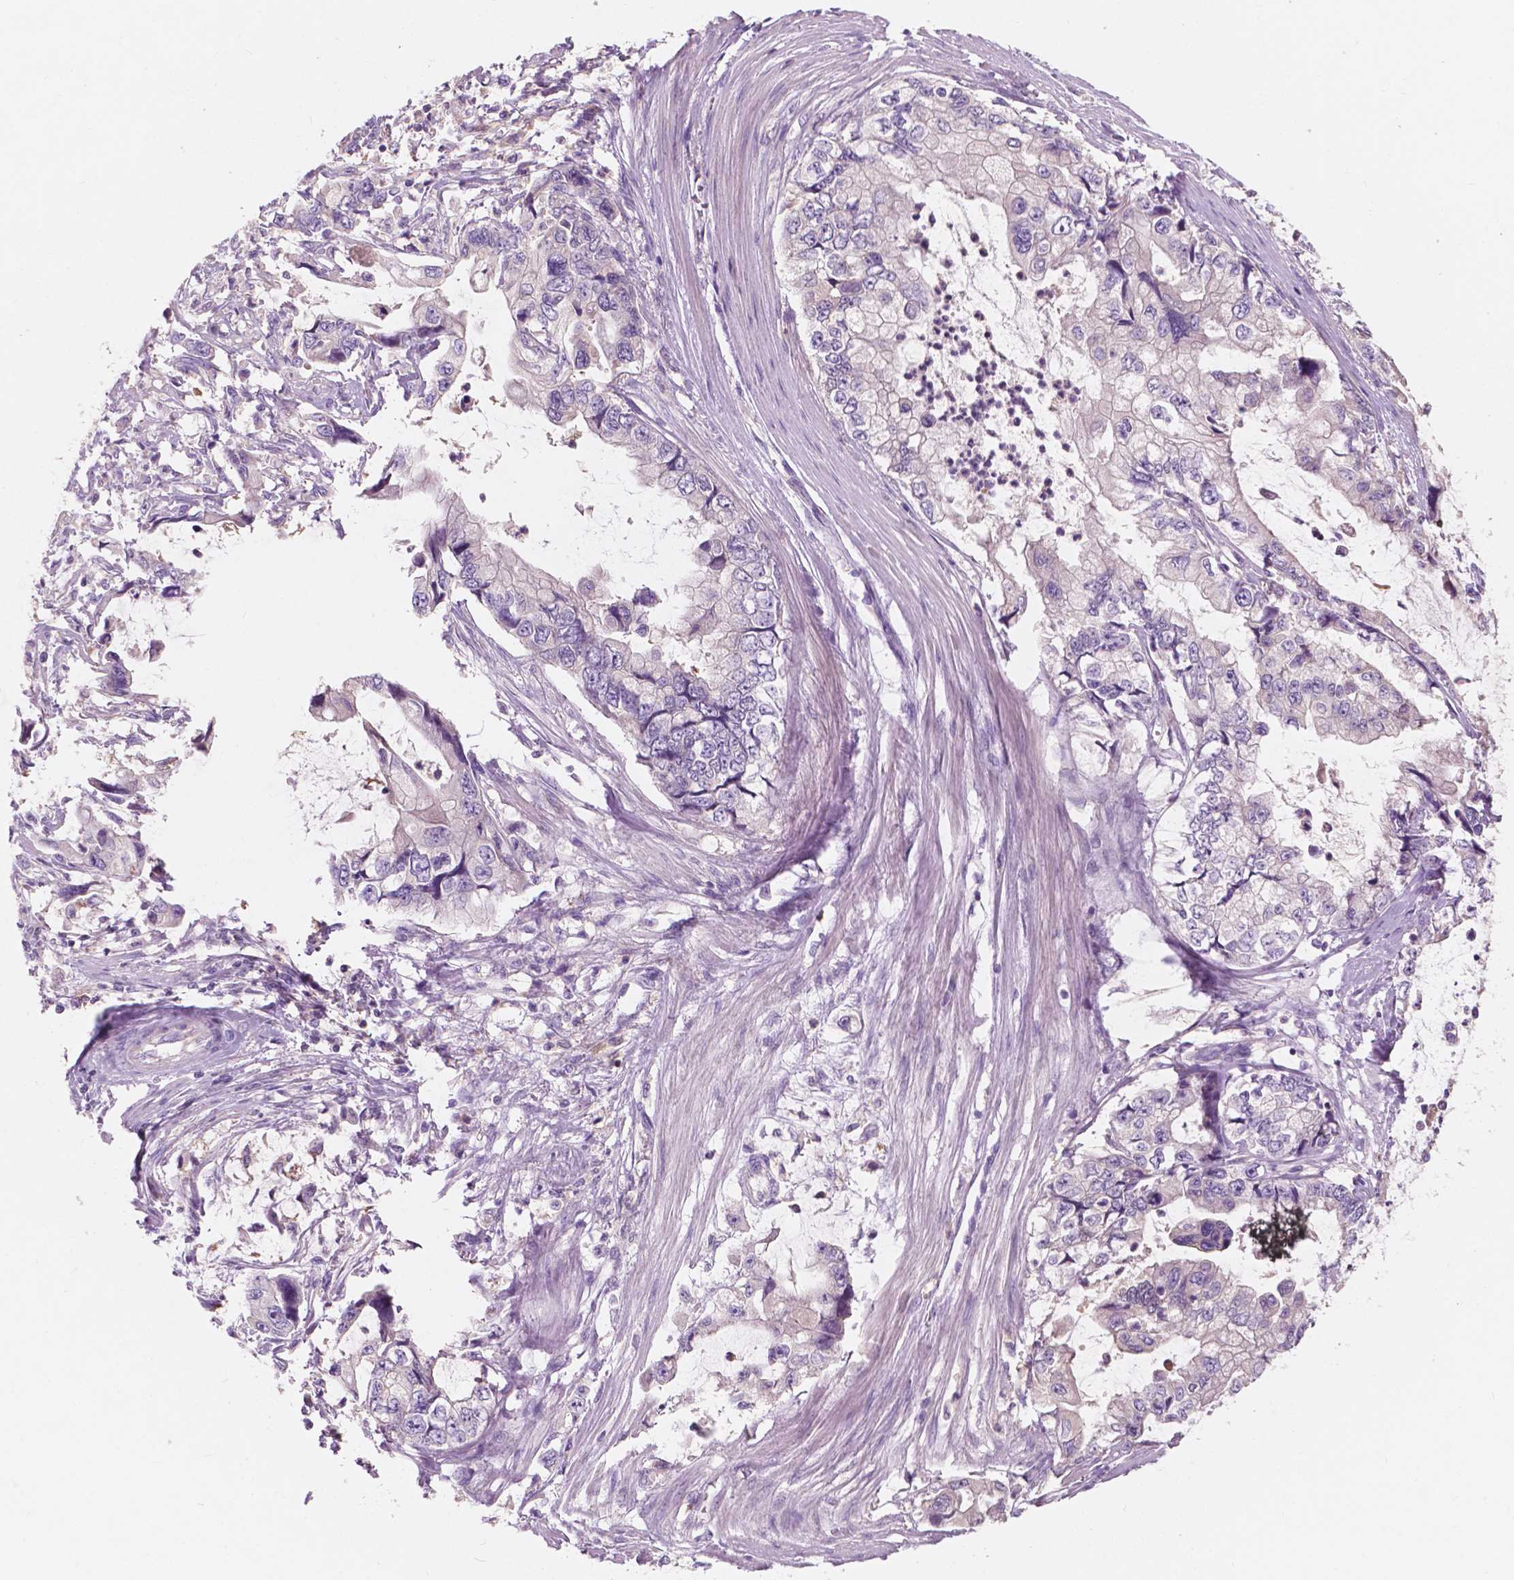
{"staining": {"intensity": "negative", "quantity": "none", "location": "none"}, "tissue": "stomach cancer", "cell_type": "Tumor cells", "image_type": "cancer", "snomed": [{"axis": "morphology", "description": "Adenocarcinoma, NOS"}, {"axis": "topography", "description": "Pancreas"}, {"axis": "topography", "description": "Stomach, upper"}, {"axis": "topography", "description": "Stomach"}], "caption": "Photomicrograph shows no protein staining in tumor cells of stomach cancer (adenocarcinoma) tissue.", "gene": "SEMA4A", "patient": {"sex": "male", "age": 77}}